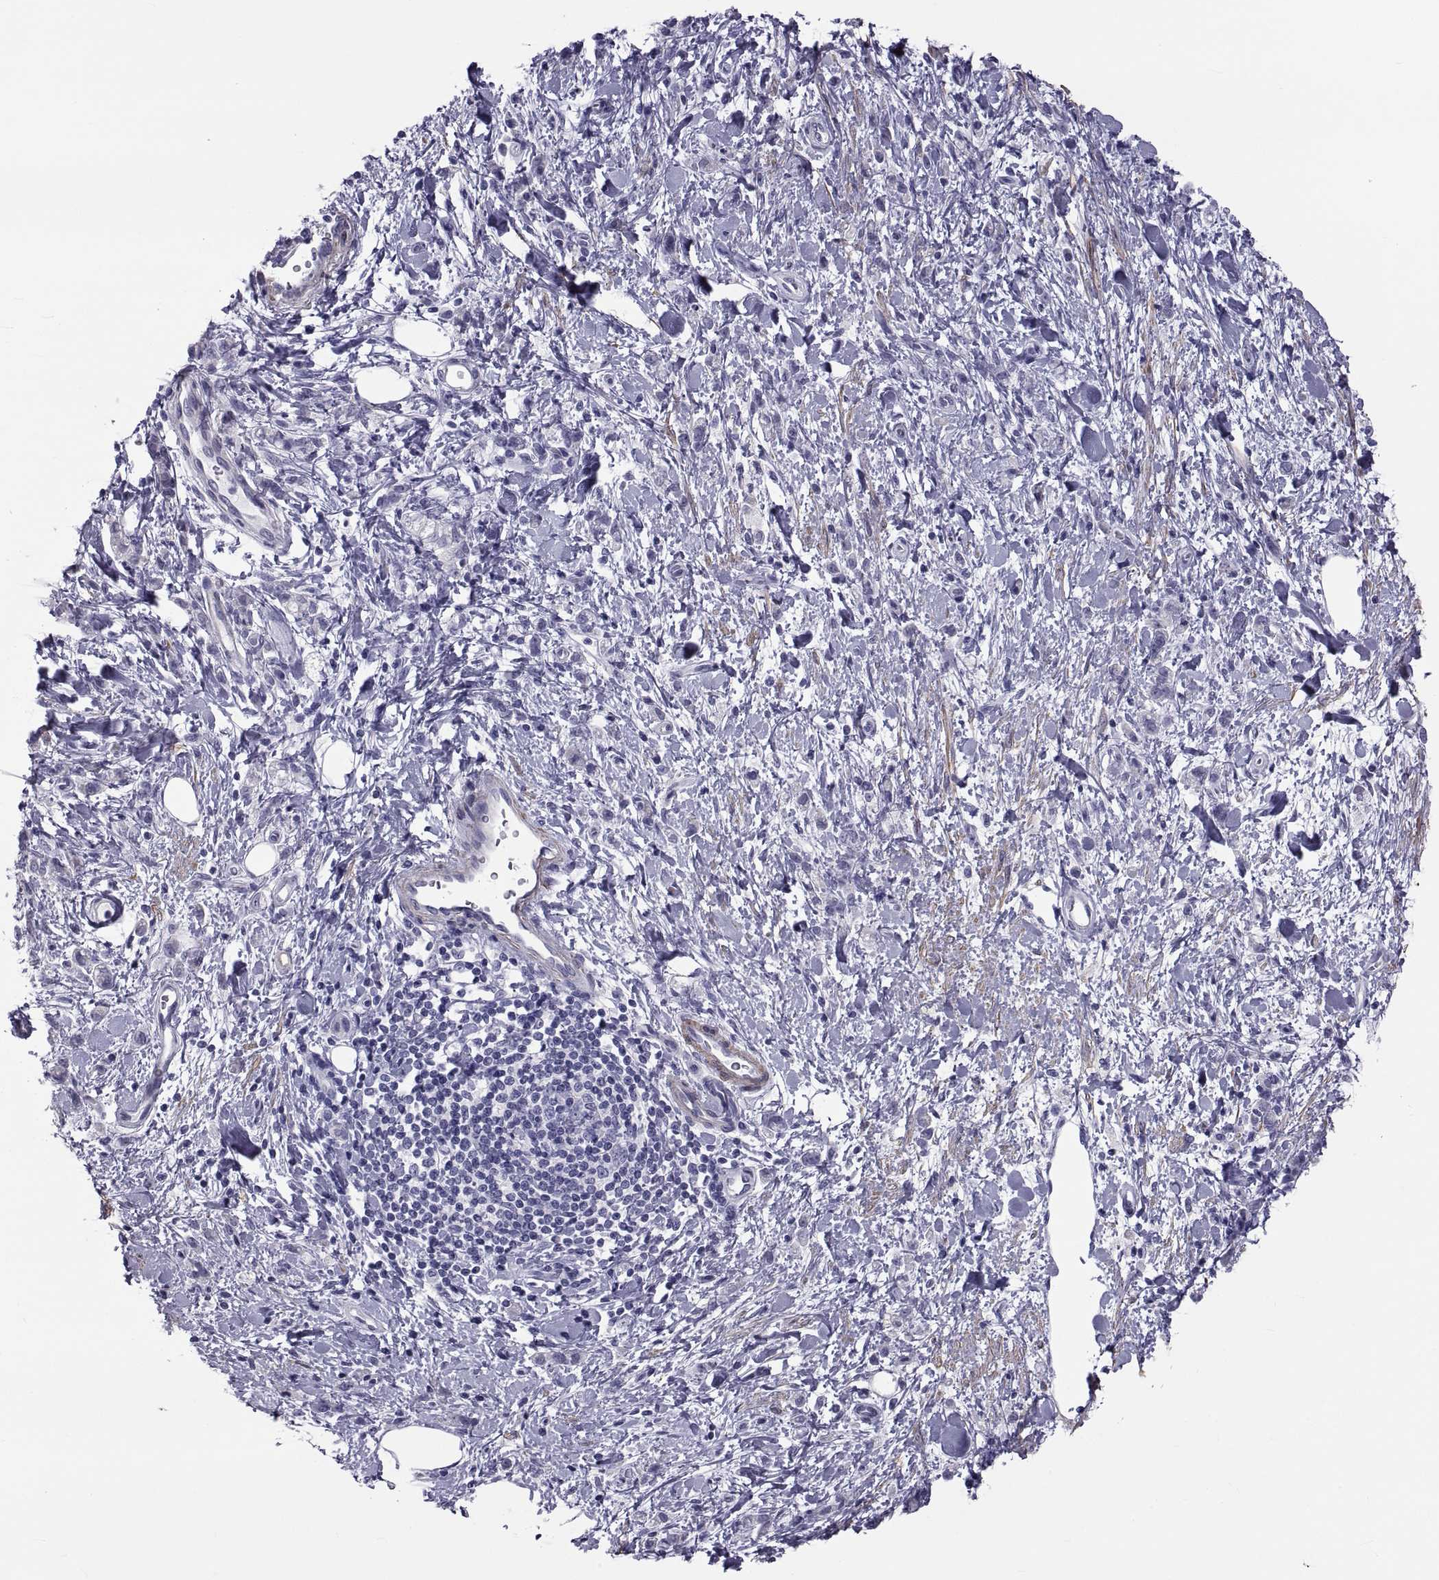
{"staining": {"intensity": "negative", "quantity": "none", "location": "none"}, "tissue": "stomach cancer", "cell_type": "Tumor cells", "image_type": "cancer", "snomed": [{"axis": "morphology", "description": "Adenocarcinoma, NOS"}, {"axis": "topography", "description": "Stomach"}], "caption": "Stomach cancer (adenocarcinoma) stained for a protein using IHC demonstrates no positivity tumor cells.", "gene": "MAGEB1", "patient": {"sex": "male", "age": 77}}